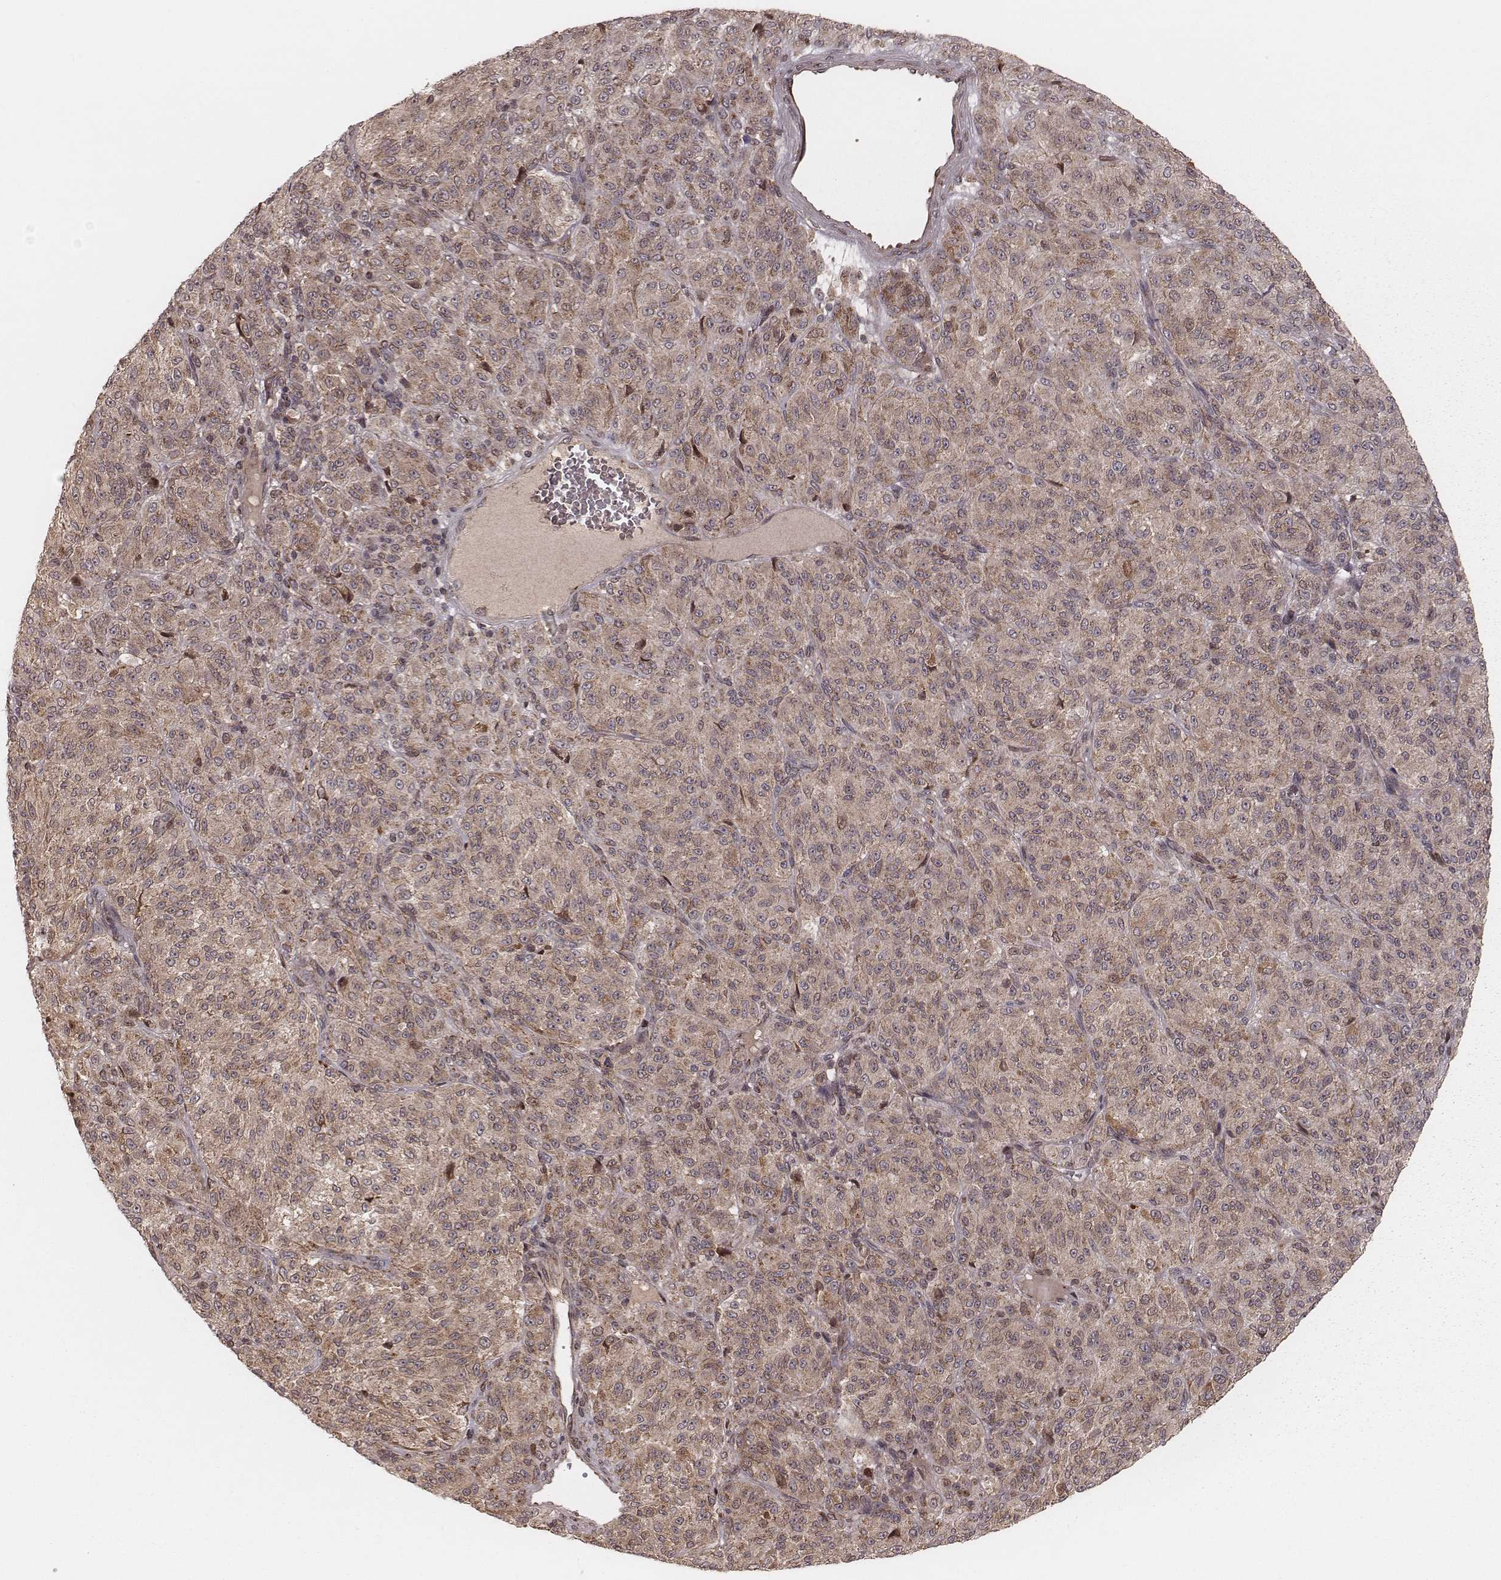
{"staining": {"intensity": "weak", "quantity": ">75%", "location": "cytoplasmic/membranous"}, "tissue": "melanoma", "cell_type": "Tumor cells", "image_type": "cancer", "snomed": [{"axis": "morphology", "description": "Malignant melanoma, Metastatic site"}, {"axis": "topography", "description": "Brain"}], "caption": "Immunohistochemical staining of melanoma displays low levels of weak cytoplasmic/membranous positivity in about >75% of tumor cells.", "gene": "MYO19", "patient": {"sex": "female", "age": 56}}